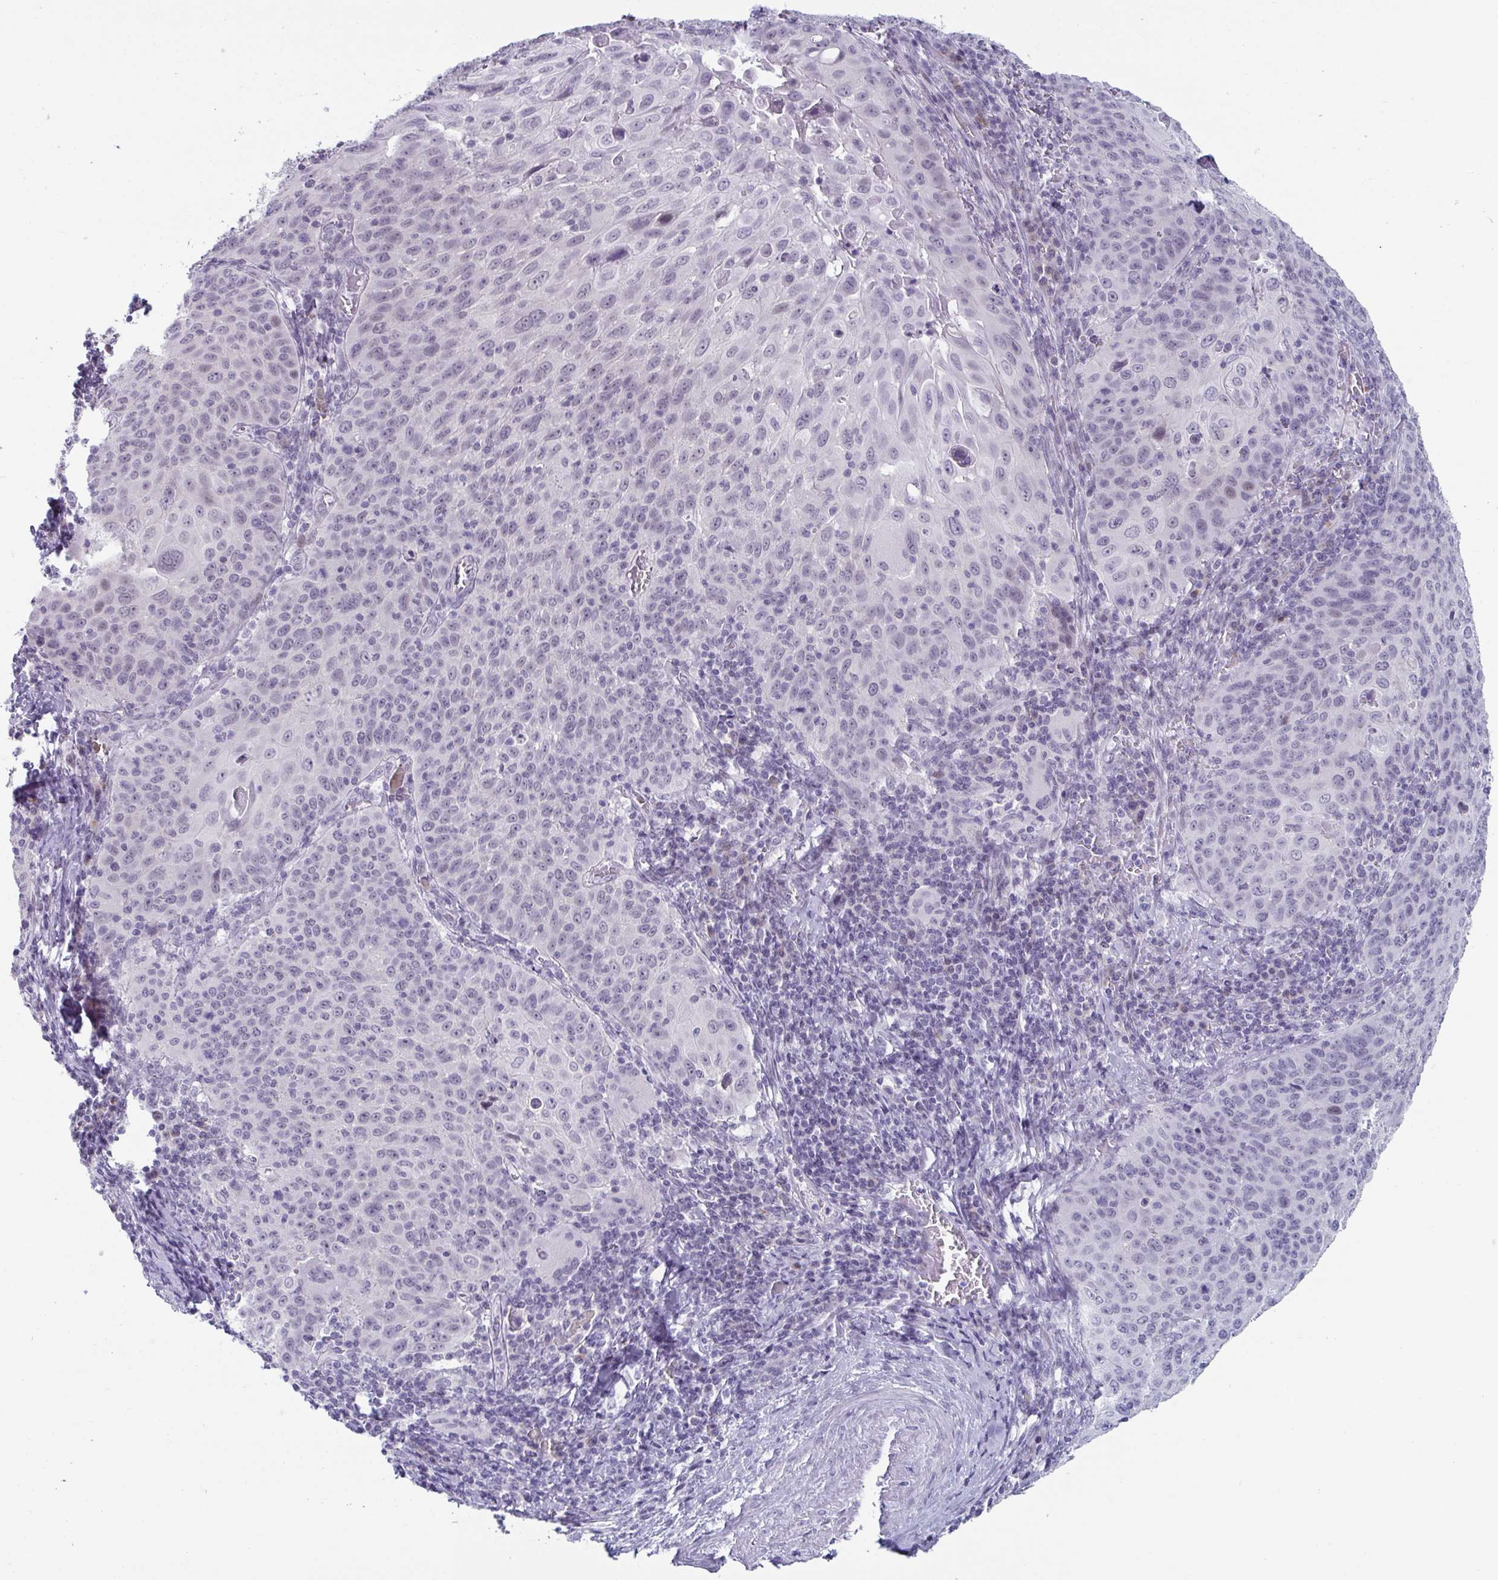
{"staining": {"intensity": "negative", "quantity": "none", "location": "none"}, "tissue": "cervical cancer", "cell_type": "Tumor cells", "image_type": "cancer", "snomed": [{"axis": "morphology", "description": "Squamous cell carcinoma, NOS"}, {"axis": "topography", "description": "Cervix"}], "caption": "IHC photomicrograph of neoplastic tissue: human cervical cancer (squamous cell carcinoma) stained with DAB (3,3'-diaminobenzidine) shows no significant protein staining in tumor cells.", "gene": "VSIG10L", "patient": {"sex": "female", "age": 65}}